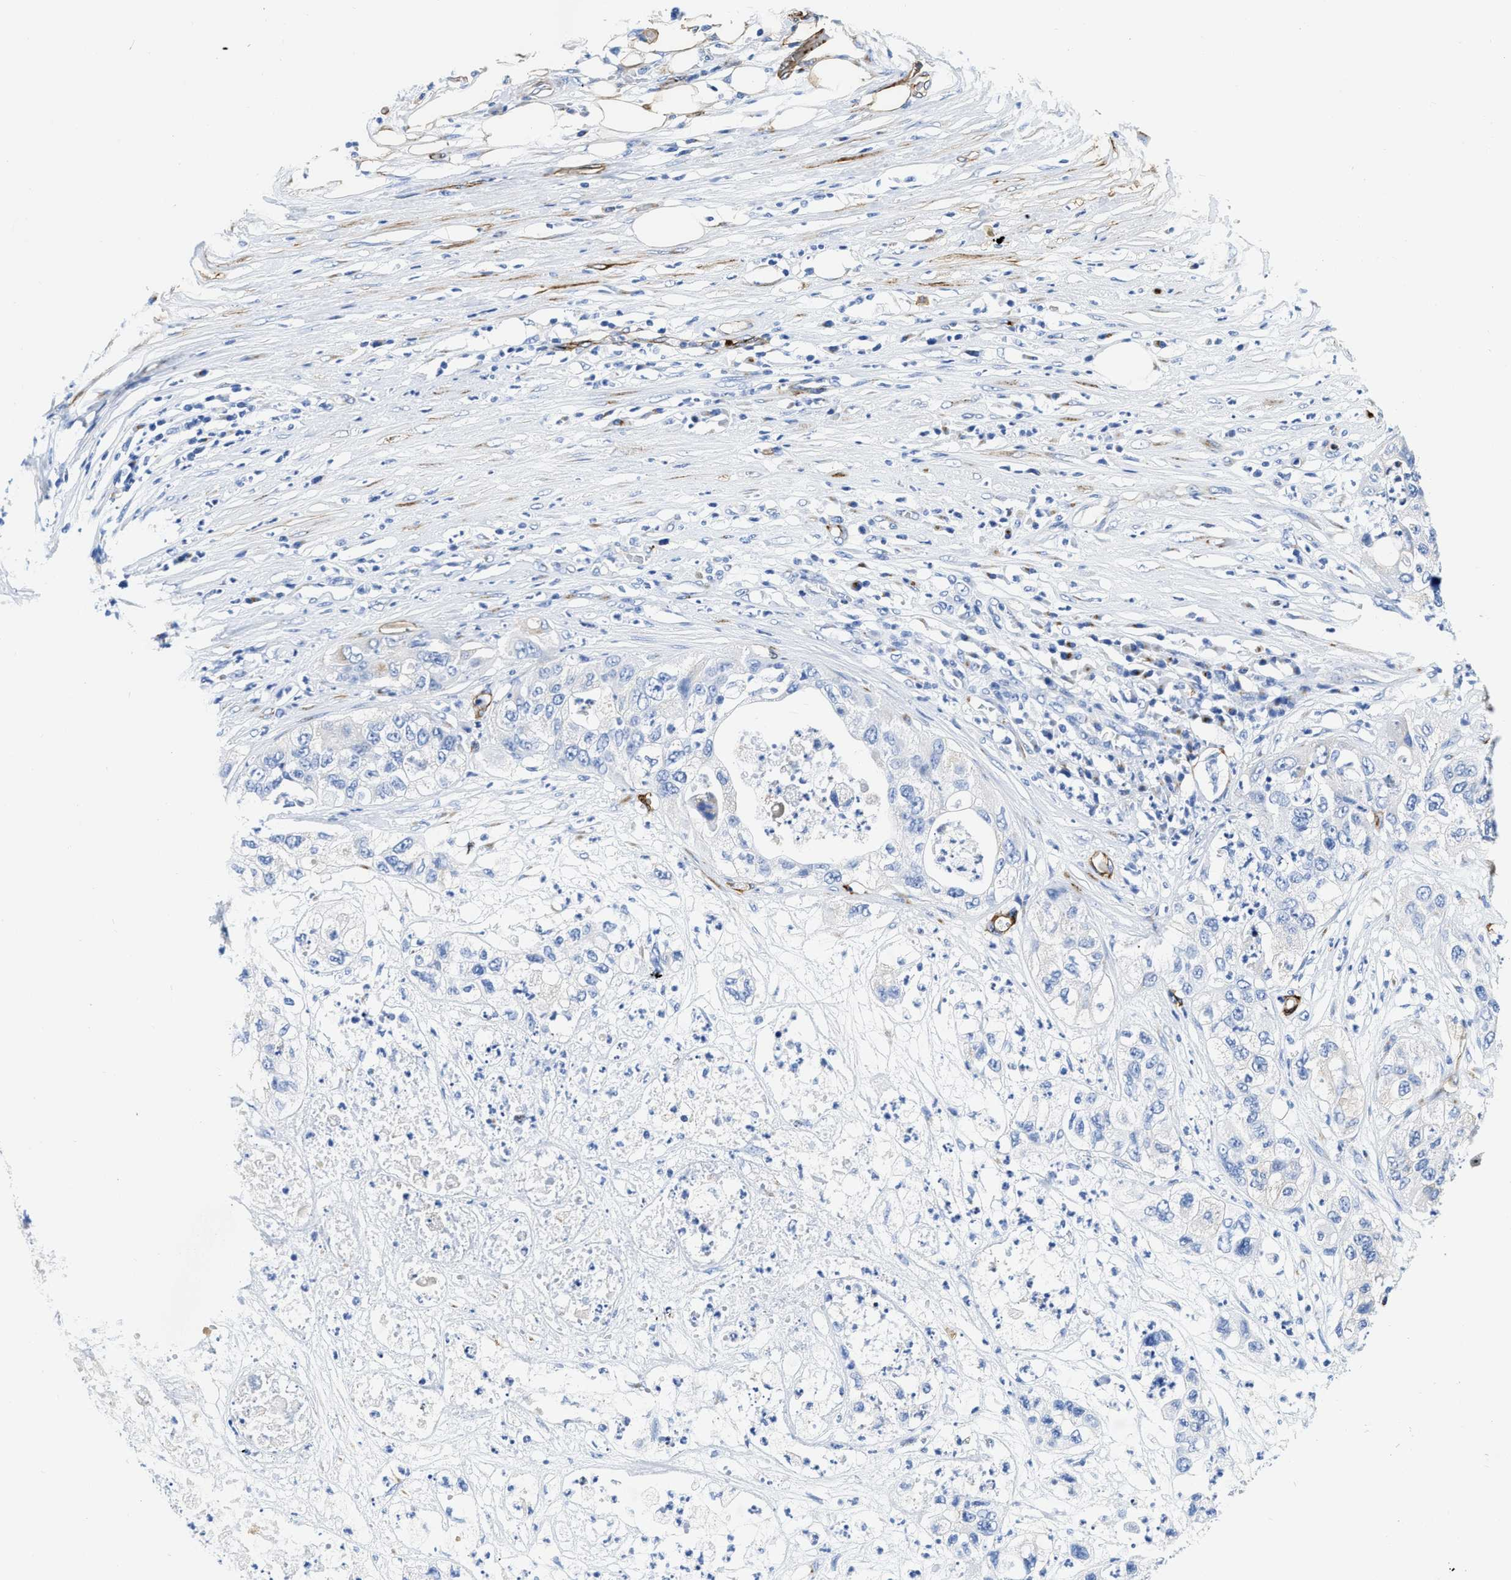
{"staining": {"intensity": "negative", "quantity": "none", "location": "none"}, "tissue": "pancreatic cancer", "cell_type": "Tumor cells", "image_type": "cancer", "snomed": [{"axis": "morphology", "description": "Adenocarcinoma, NOS"}, {"axis": "topography", "description": "Pancreas"}], "caption": "This is a photomicrograph of immunohistochemistry staining of pancreatic adenocarcinoma, which shows no expression in tumor cells.", "gene": "TVP23B", "patient": {"sex": "female", "age": 78}}